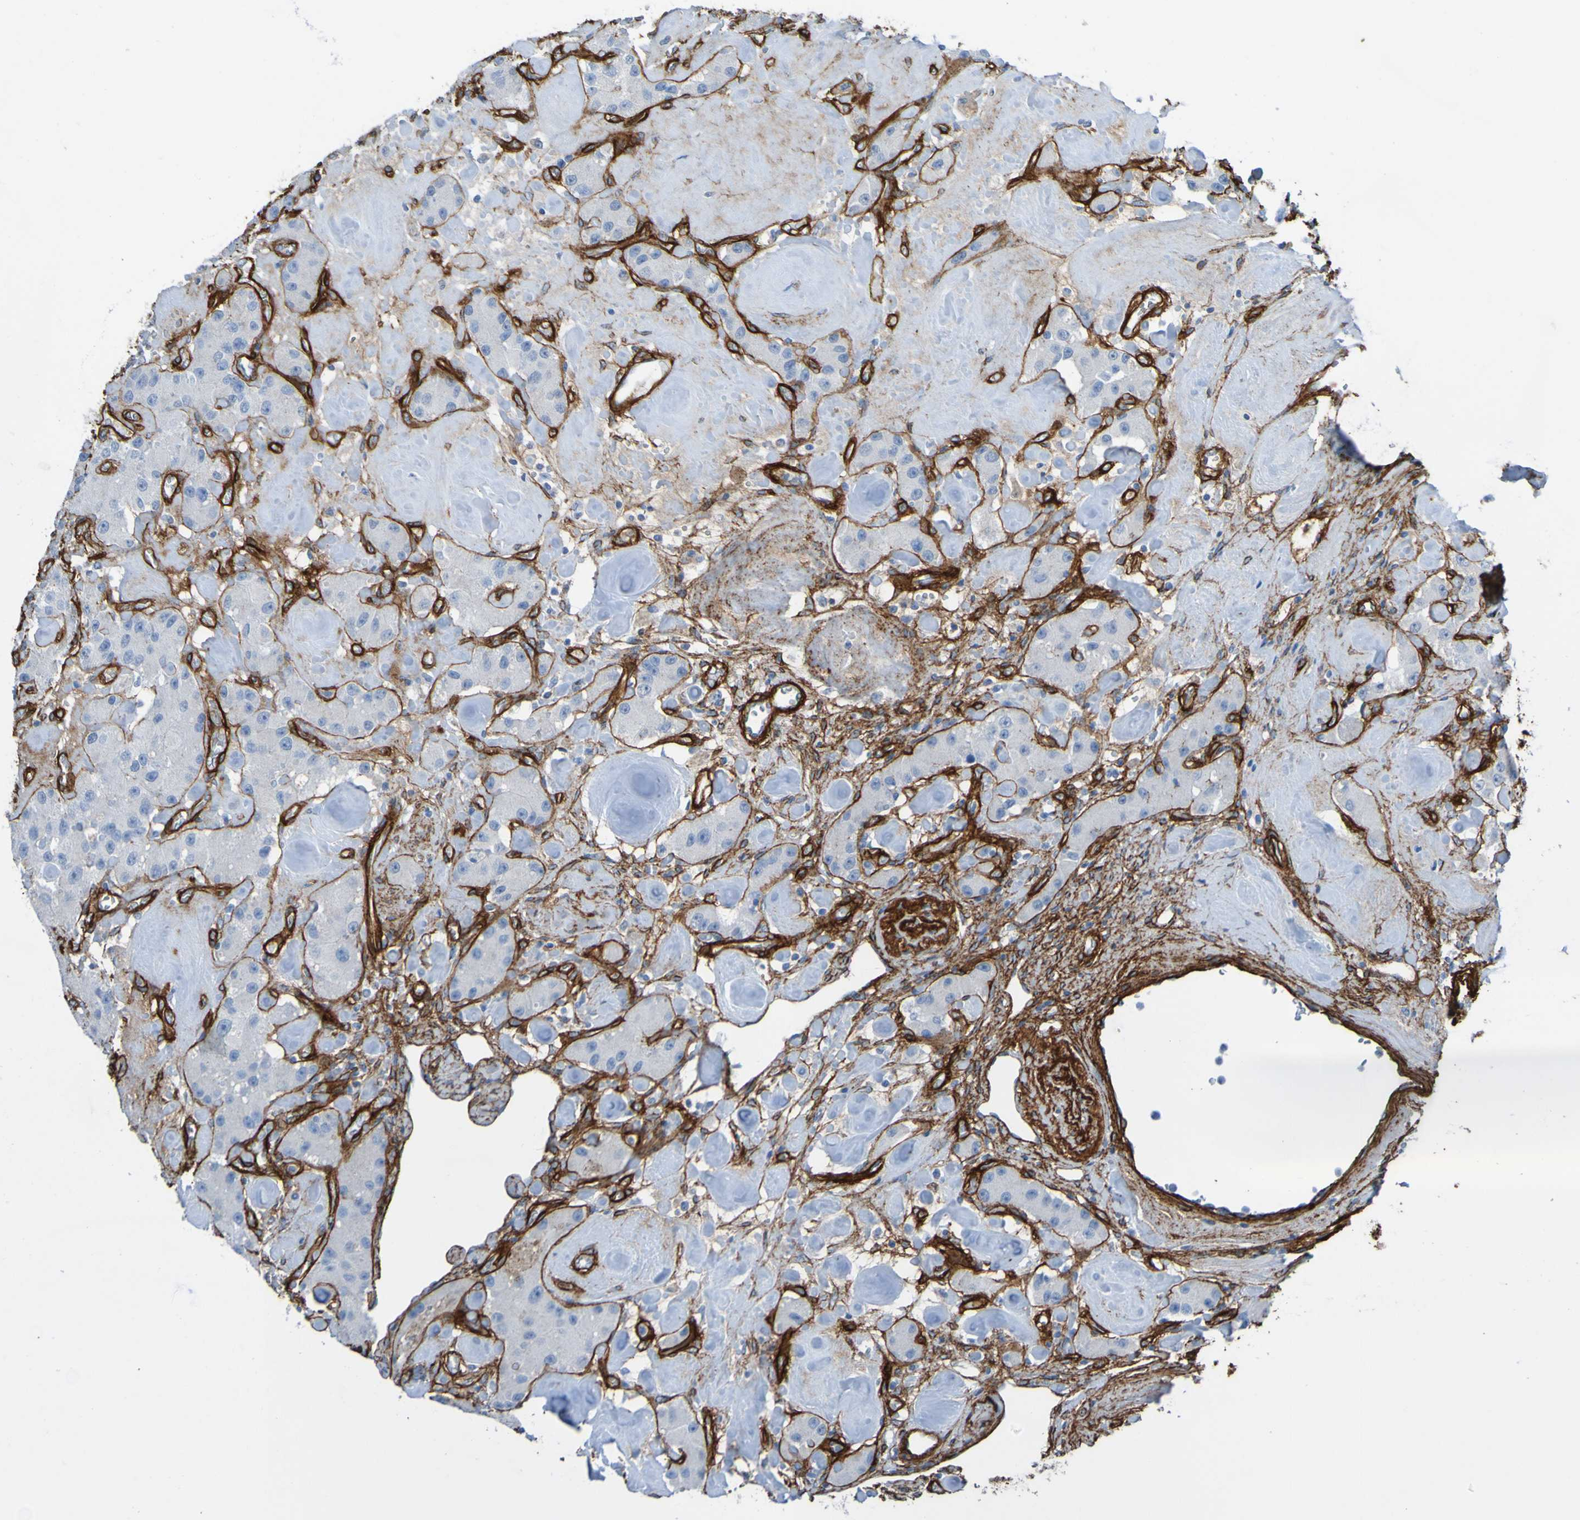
{"staining": {"intensity": "negative", "quantity": "none", "location": "none"}, "tissue": "carcinoid", "cell_type": "Tumor cells", "image_type": "cancer", "snomed": [{"axis": "morphology", "description": "Carcinoid, malignant, NOS"}, {"axis": "topography", "description": "Pancreas"}], "caption": "Tumor cells show no significant positivity in carcinoid (malignant).", "gene": "COL4A2", "patient": {"sex": "male", "age": 41}}